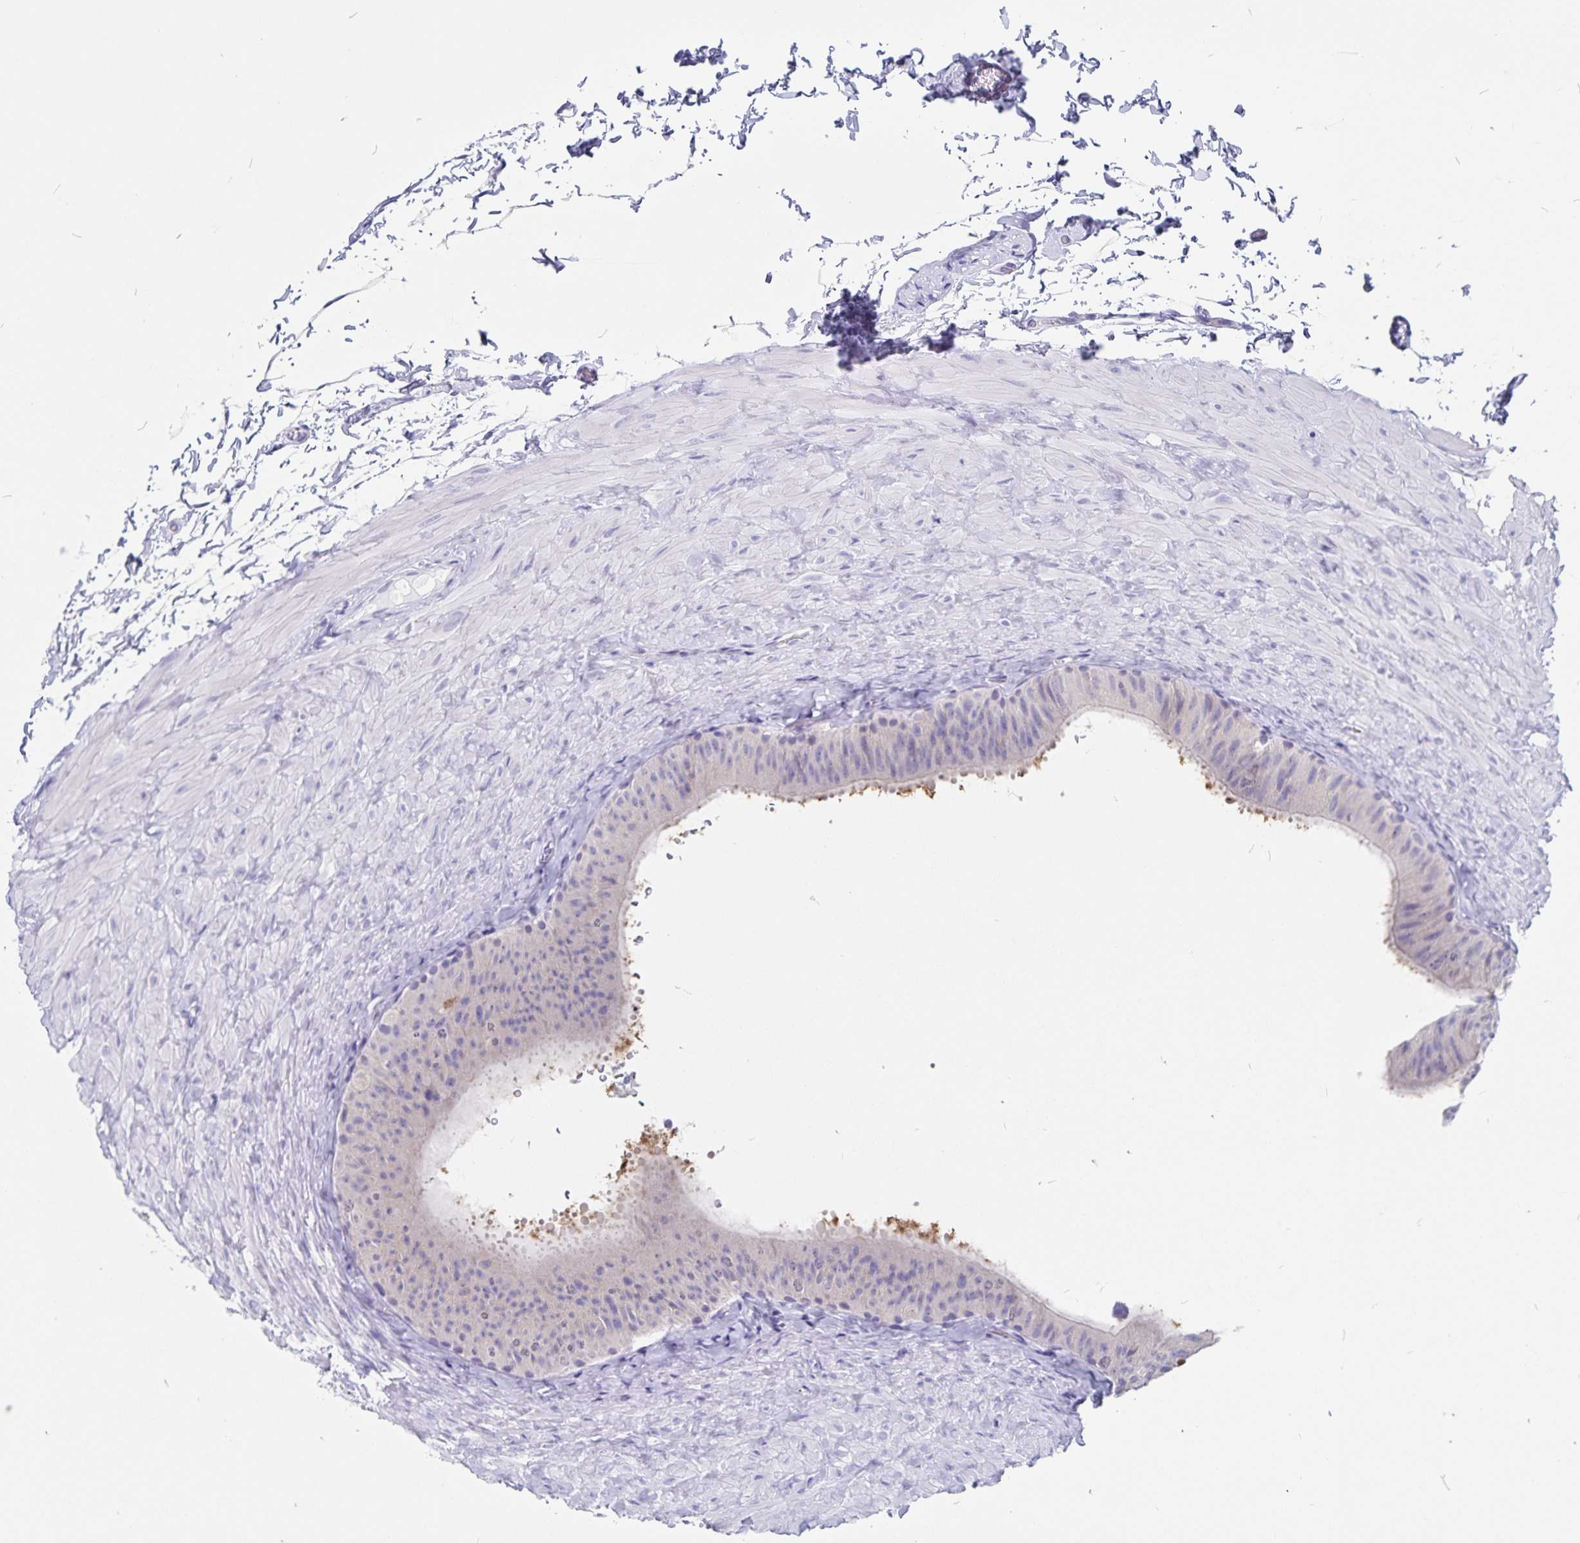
{"staining": {"intensity": "negative", "quantity": "none", "location": "none"}, "tissue": "epididymis", "cell_type": "Glandular cells", "image_type": "normal", "snomed": [{"axis": "morphology", "description": "Normal tissue, NOS"}, {"axis": "topography", "description": "Epididymis, spermatic cord, NOS"}, {"axis": "topography", "description": "Epididymis"}], "caption": "This image is of normal epididymis stained with IHC to label a protein in brown with the nuclei are counter-stained blue. There is no expression in glandular cells.", "gene": "SNTN", "patient": {"sex": "male", "age": 31}}